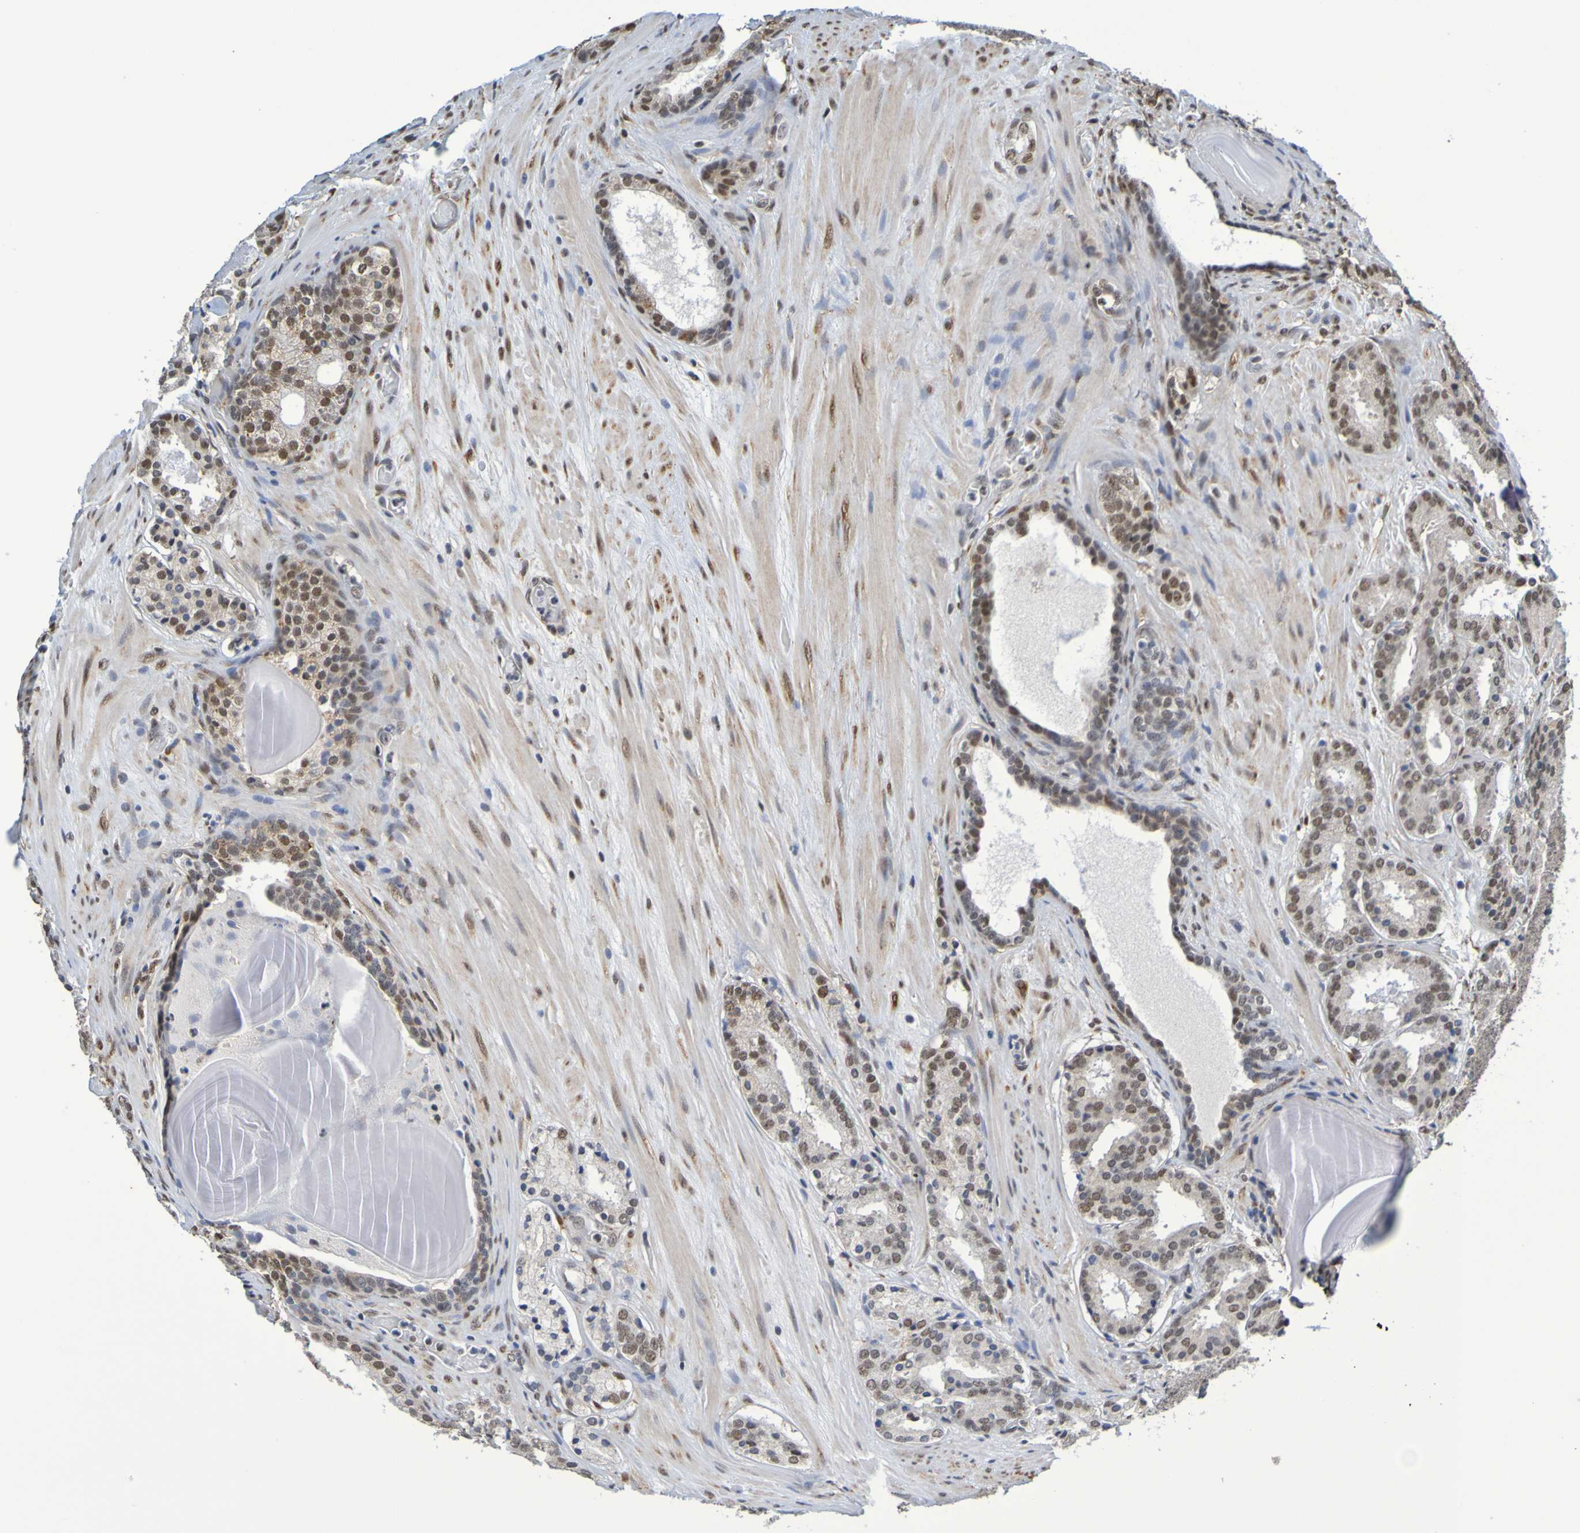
{"staining": {"intensity": "moderate", "quantity": ">75%", "location": "nuclear"}, "tissue": "prostate cancer", "cell_type": "Tumor cells", "image_type": "cancer", "snomed": [{"axis": "morphology", "description": "Adenocarcinoma, Low grade"}, {"axis": "topography", "description": "Prostate"}], "caption": "Human adenocarcinoma (low-grade) (prostate) stained with a brown dye exhibits moderate nuclear positive expression in about >75% of tumor cells.", "gene": "HDAC2", "patient": {"sex": "male", "age": 69}}